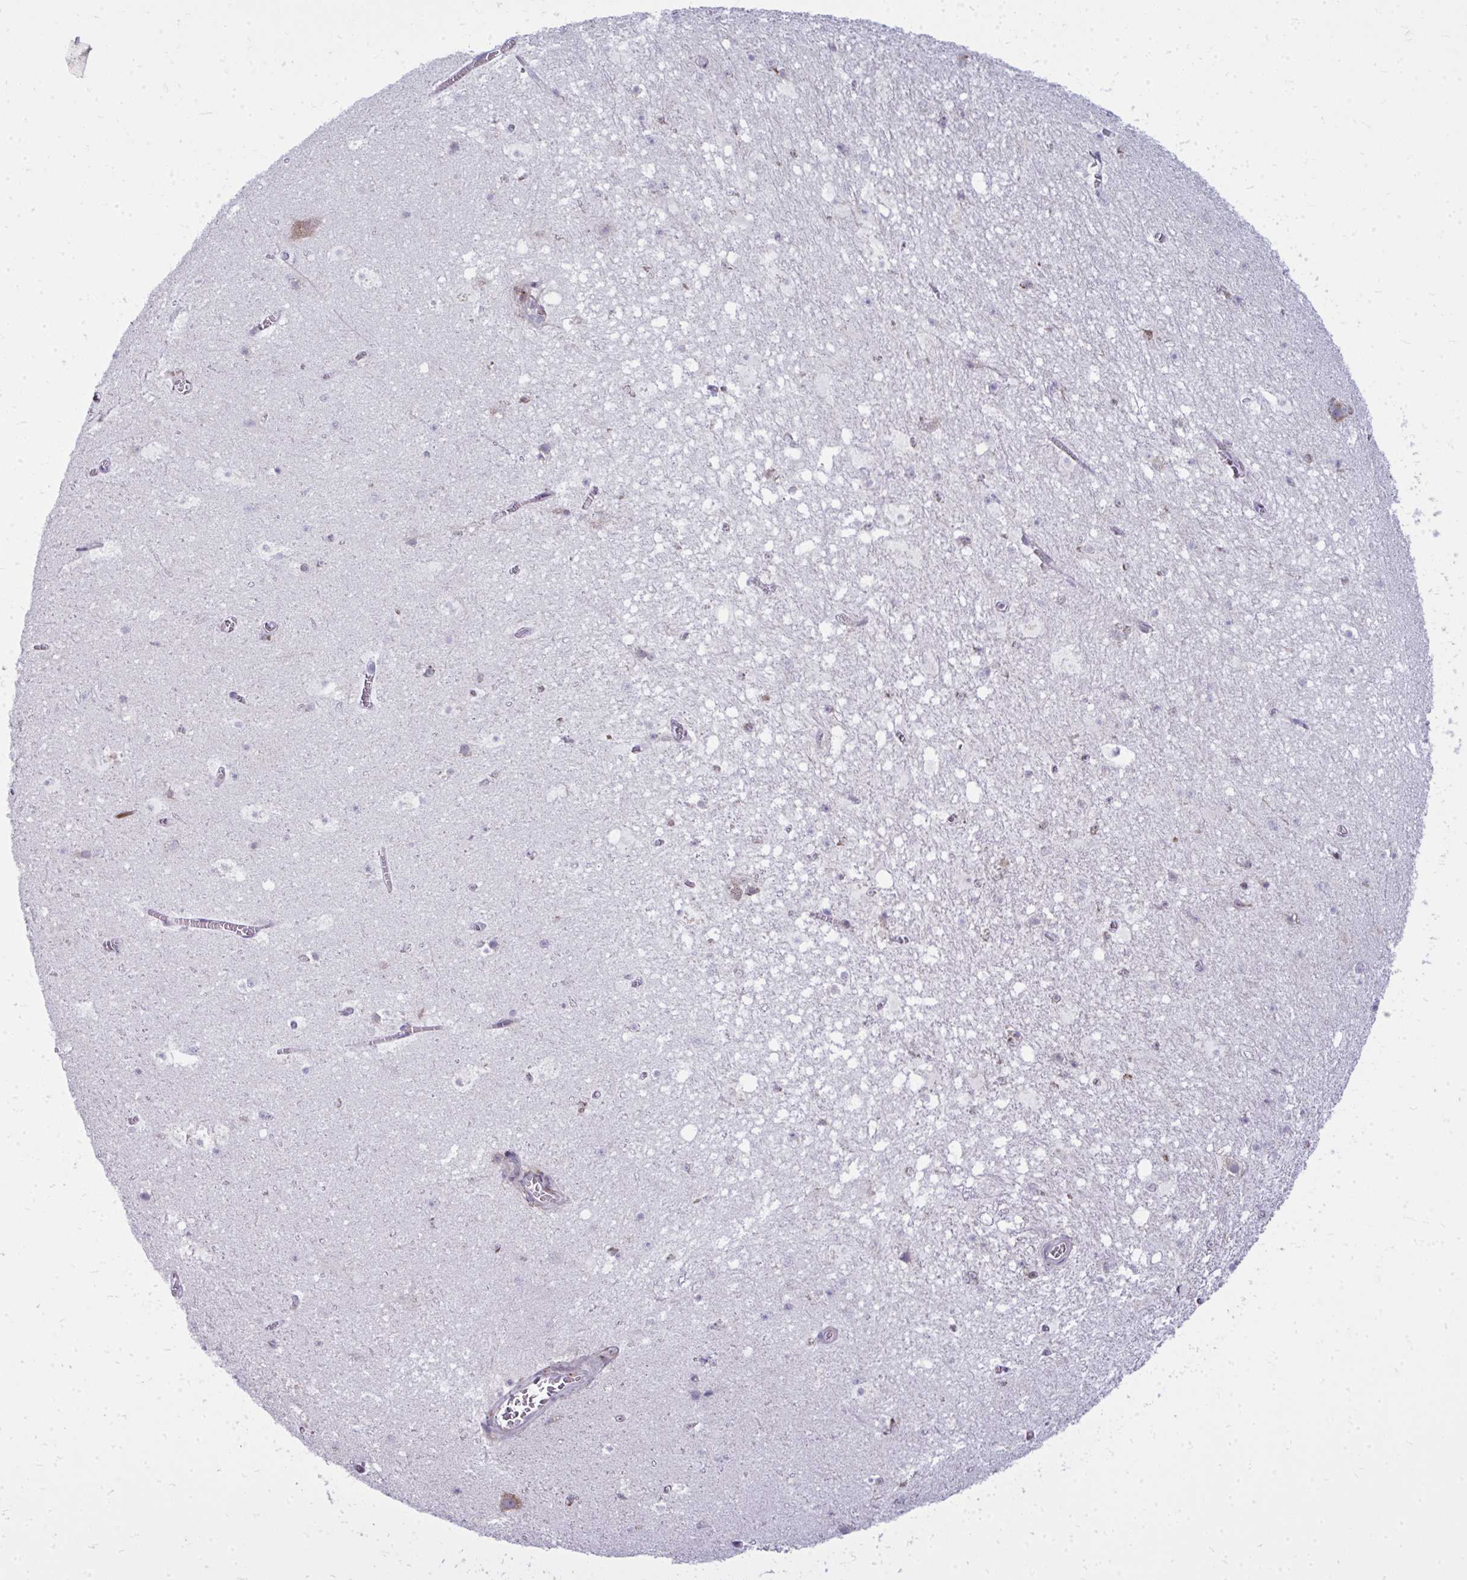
{"staining": {"intensity": "negative", "quantity": "none", "location": "none"}, "tissue": "hippocampus", "cell_type": "Glial cells", "image_type": "normal", "snomed": [{"axis": "morphology", "description": "Normal tissue, NOS"}, {"axis": "topography", "description": "Hippocampus"}], "caption": "Glial cells are negative for protein expression in benign human hippocampus. (DAB (3,3'-diaminobenzidine) immunohistochemistry, high magnification).", "gene": "GFPT2", "patient": {"sex": "female", "age": 42}}